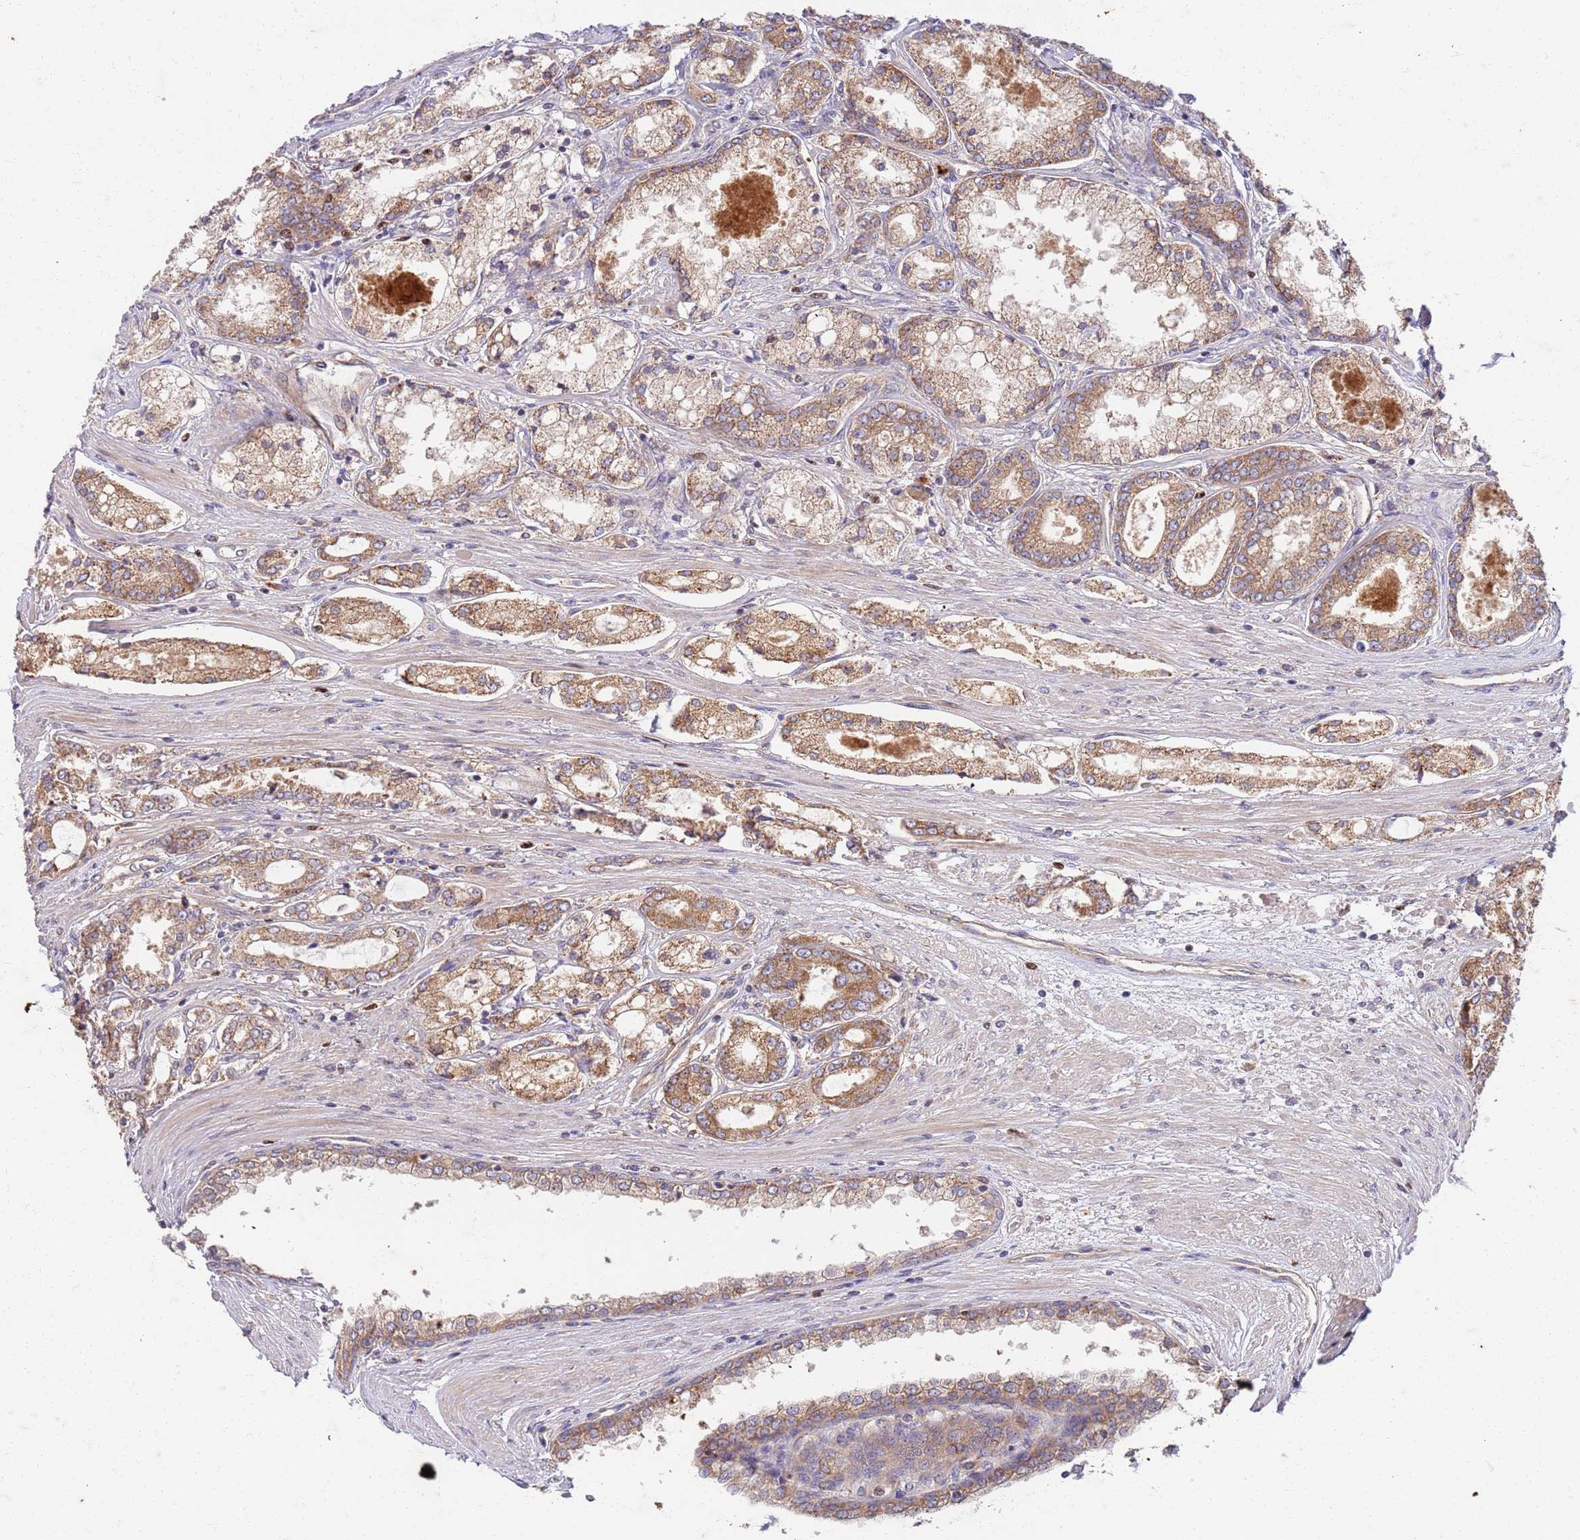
{"staining": {"intensity": "moderate", "quantity": ">75%", "location": "cytoplasmic/membranous"}, "tissue": "prostate cancer", "cell_type": "Tumor cells", "image_type": "cancer", "snomed": [{"axis": "morphology", "description": "Adenocarcinoma, Low grade"}, {"axis": "topography", "description": "Prostate"}], "caption": "The histopathology image reveals a brown stain indicating the presence of a protein in the cytoplasmic/membranous of tumor cells in prostate cancer.", "gene": "OSBP", "patient": {"sex": "male", "age": 68}}